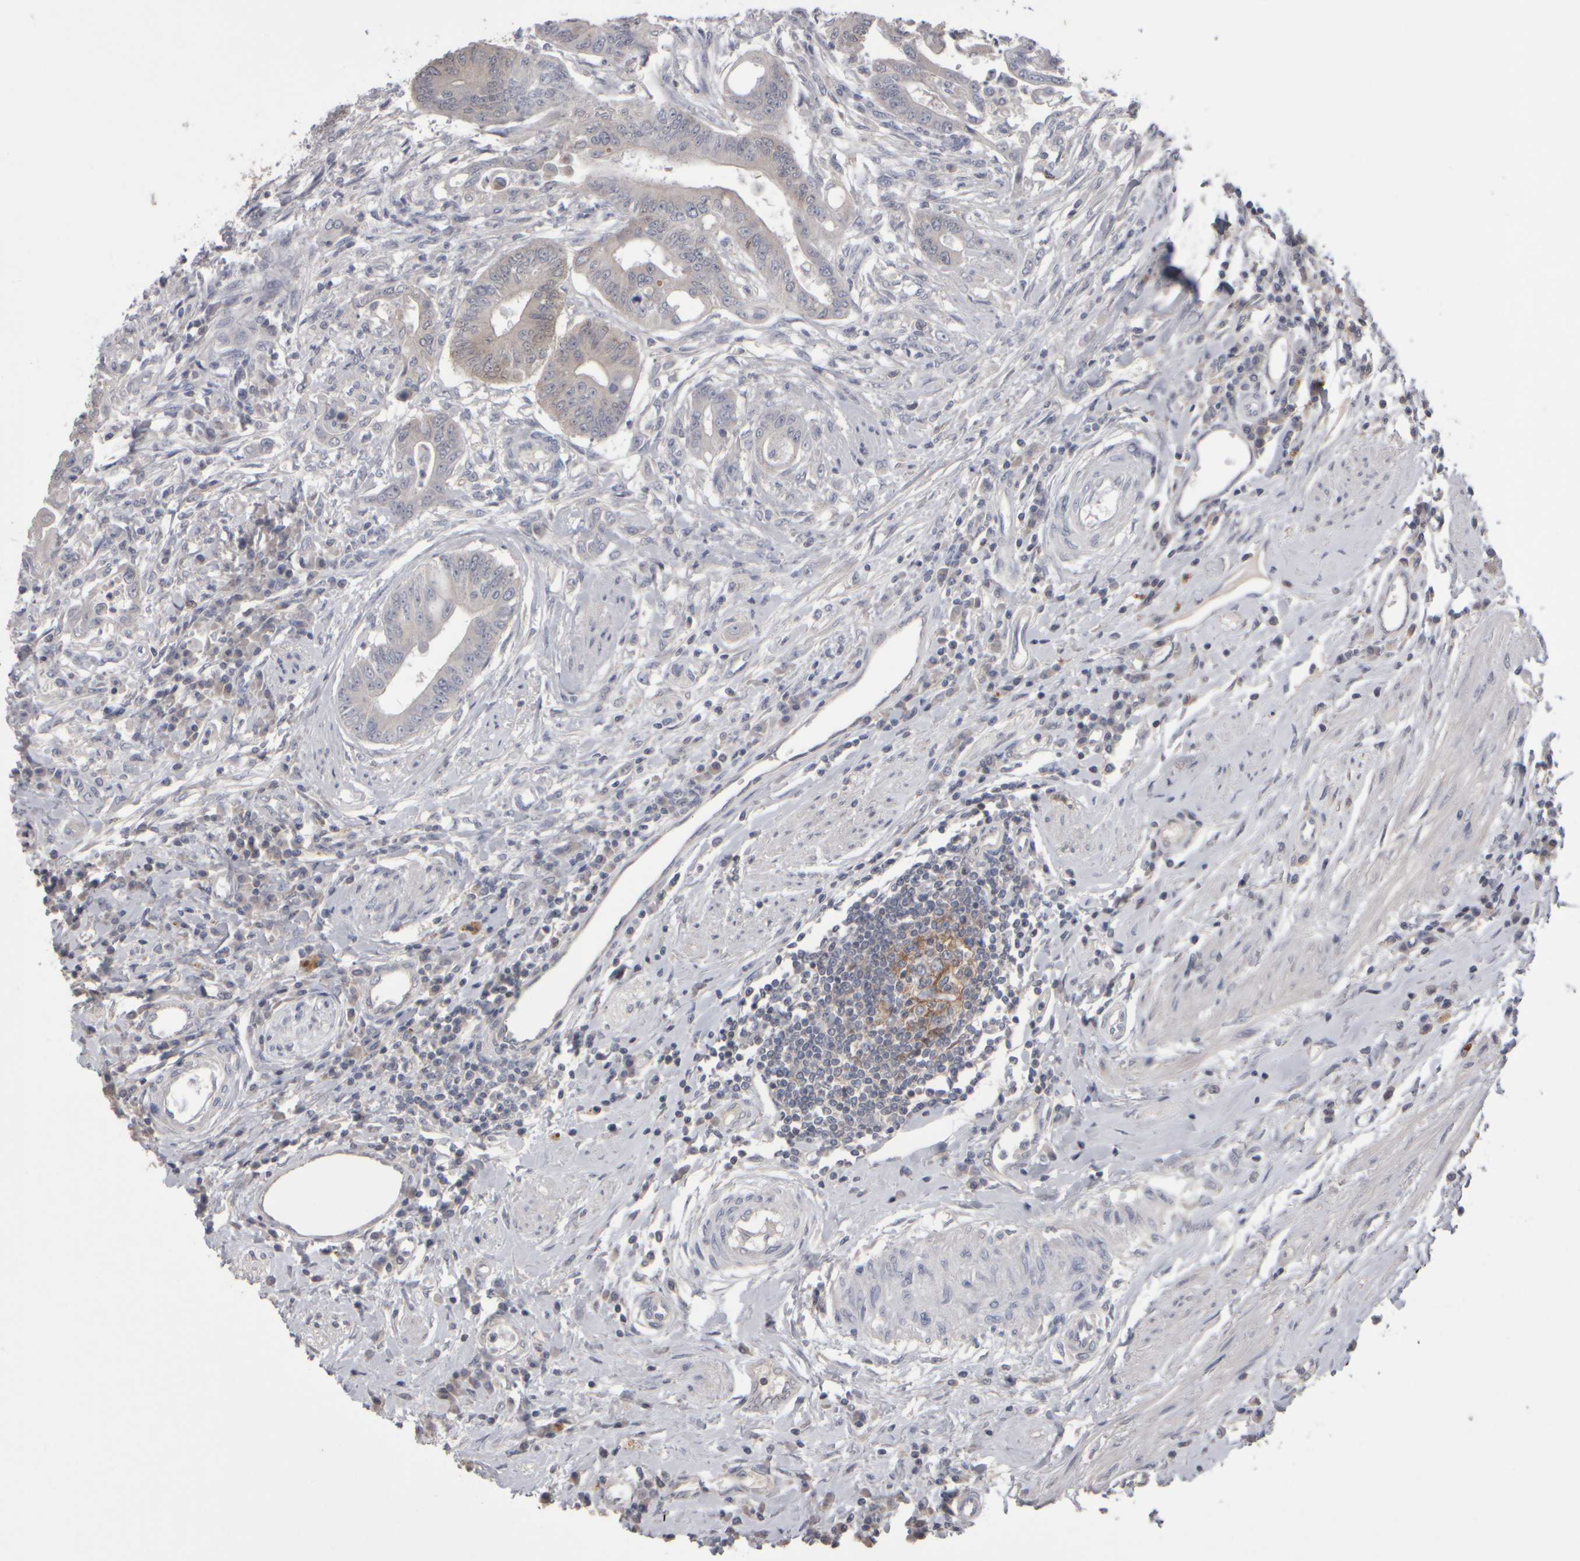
{"staining": {"intensity": "weak", "quantity": "<25%", "location": "cytoplasmic/membranous"}, "tissue": "colorectal cancer", "cell_type": "Tumor cells", "image_type": "cancer", "snomed": [{"axis": "morphology", "description": "Adenoma, NOS"}, {"axis": "morphology", "description": "Adenocarcinoma, NOS"}, {"axis": "topography", "description": "Colon"}], "caption": "Immunohistochemical staining of human adenoma (colorectal) demonstrates no significant expression in tumor cells.", "gene": "EPHX2", "patient": {"sex": "male", "age": 79}}